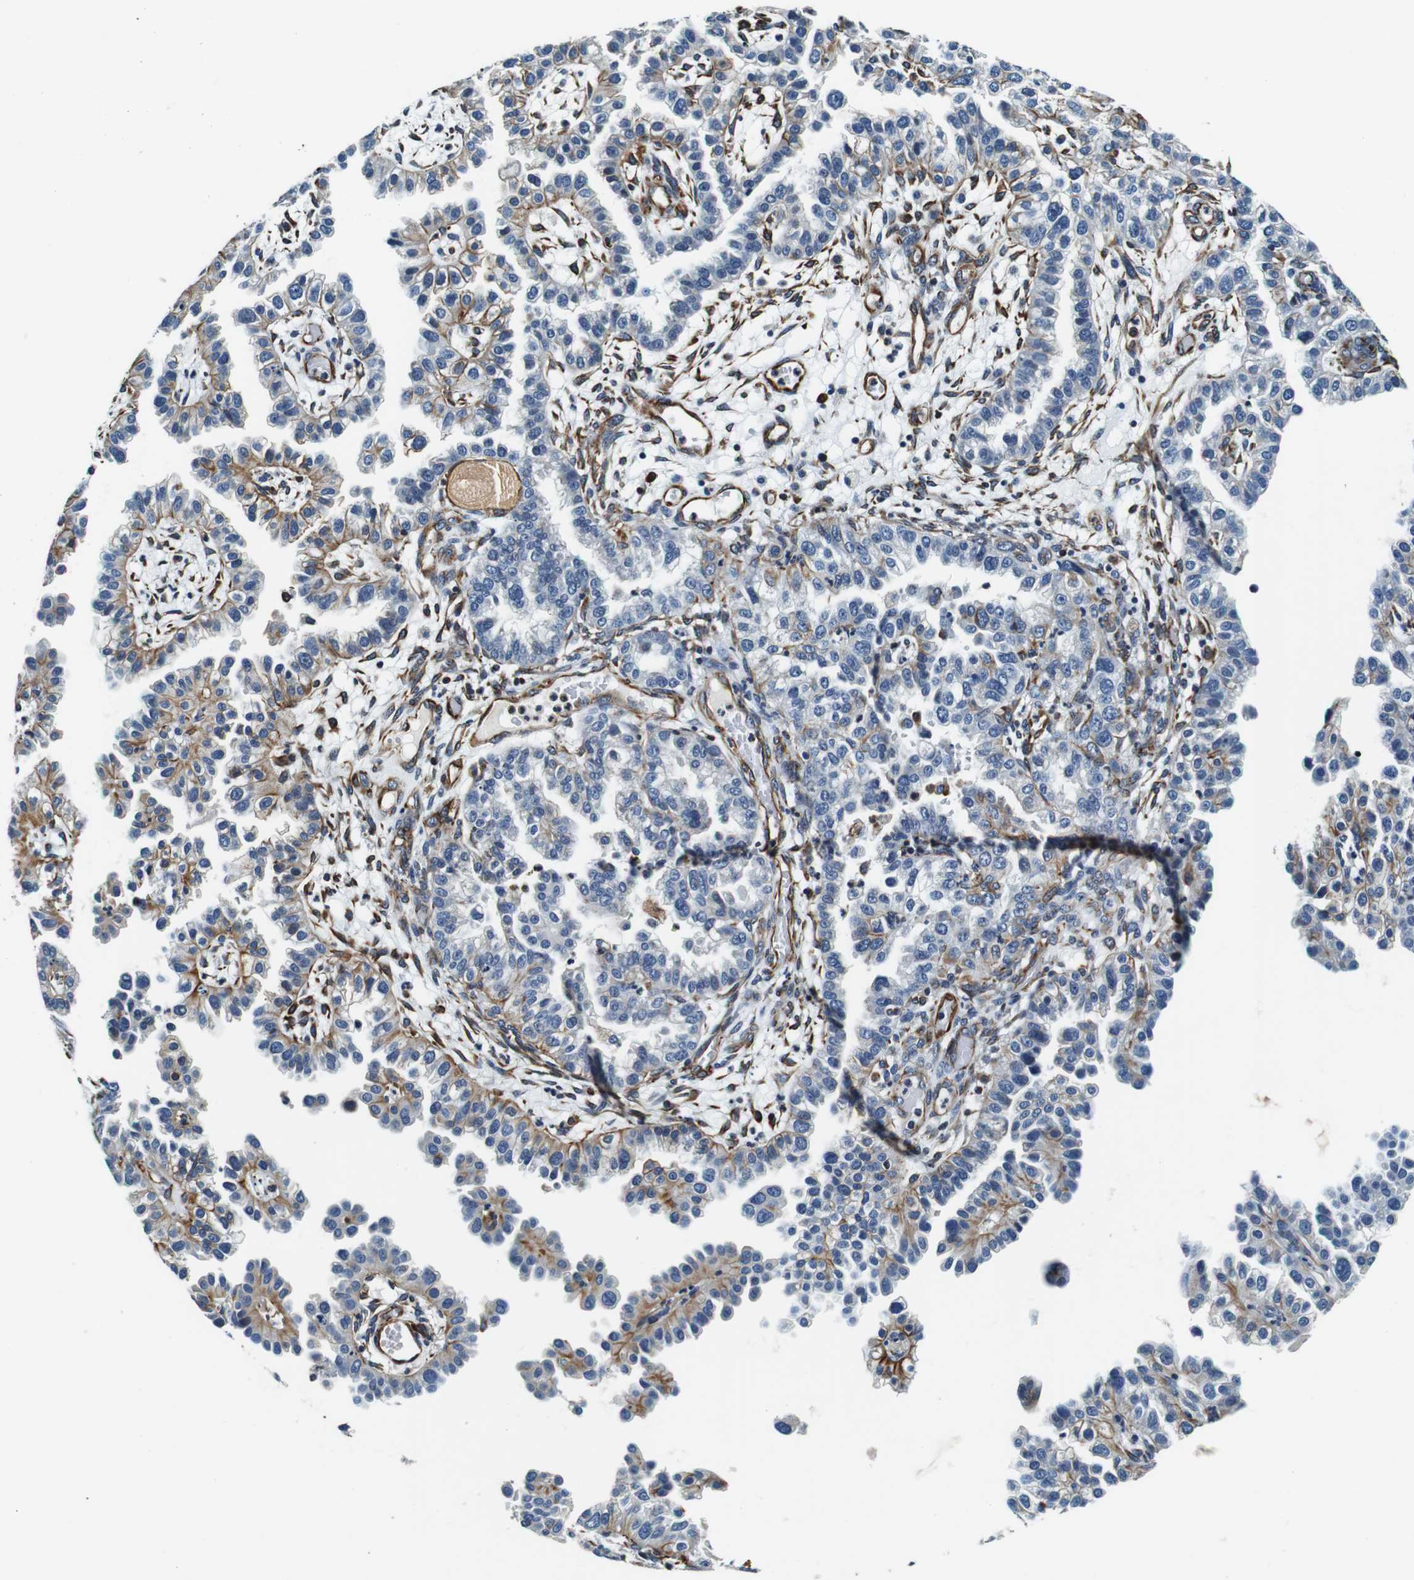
{"staining": {"intensity": "moderate", "quantity": "25%-75%", "location": "cytoplasmic/membranous"}, "tissue": "endometrial cancer", "cell_type": "Tumor cells", "image_type": "cancer", "snomed": [{"axis": "morphology", "description": "Adenocarcinoma, NOS"}, {"axis": "topography", "description": "Endometrium"}], "caption": "Endometrial cancer stained with DAB (3,3'-diaminobenzidine) immunohistochemistry (IHC) displays medium levels of moderate cytoplasmic/membranous expression in about 25%-75% of tumor cells. (Brightfield microscopy of DAB IHC at high magnification).", "gene": "GJE1", "patient": {"sex": "female", "age": 85}}